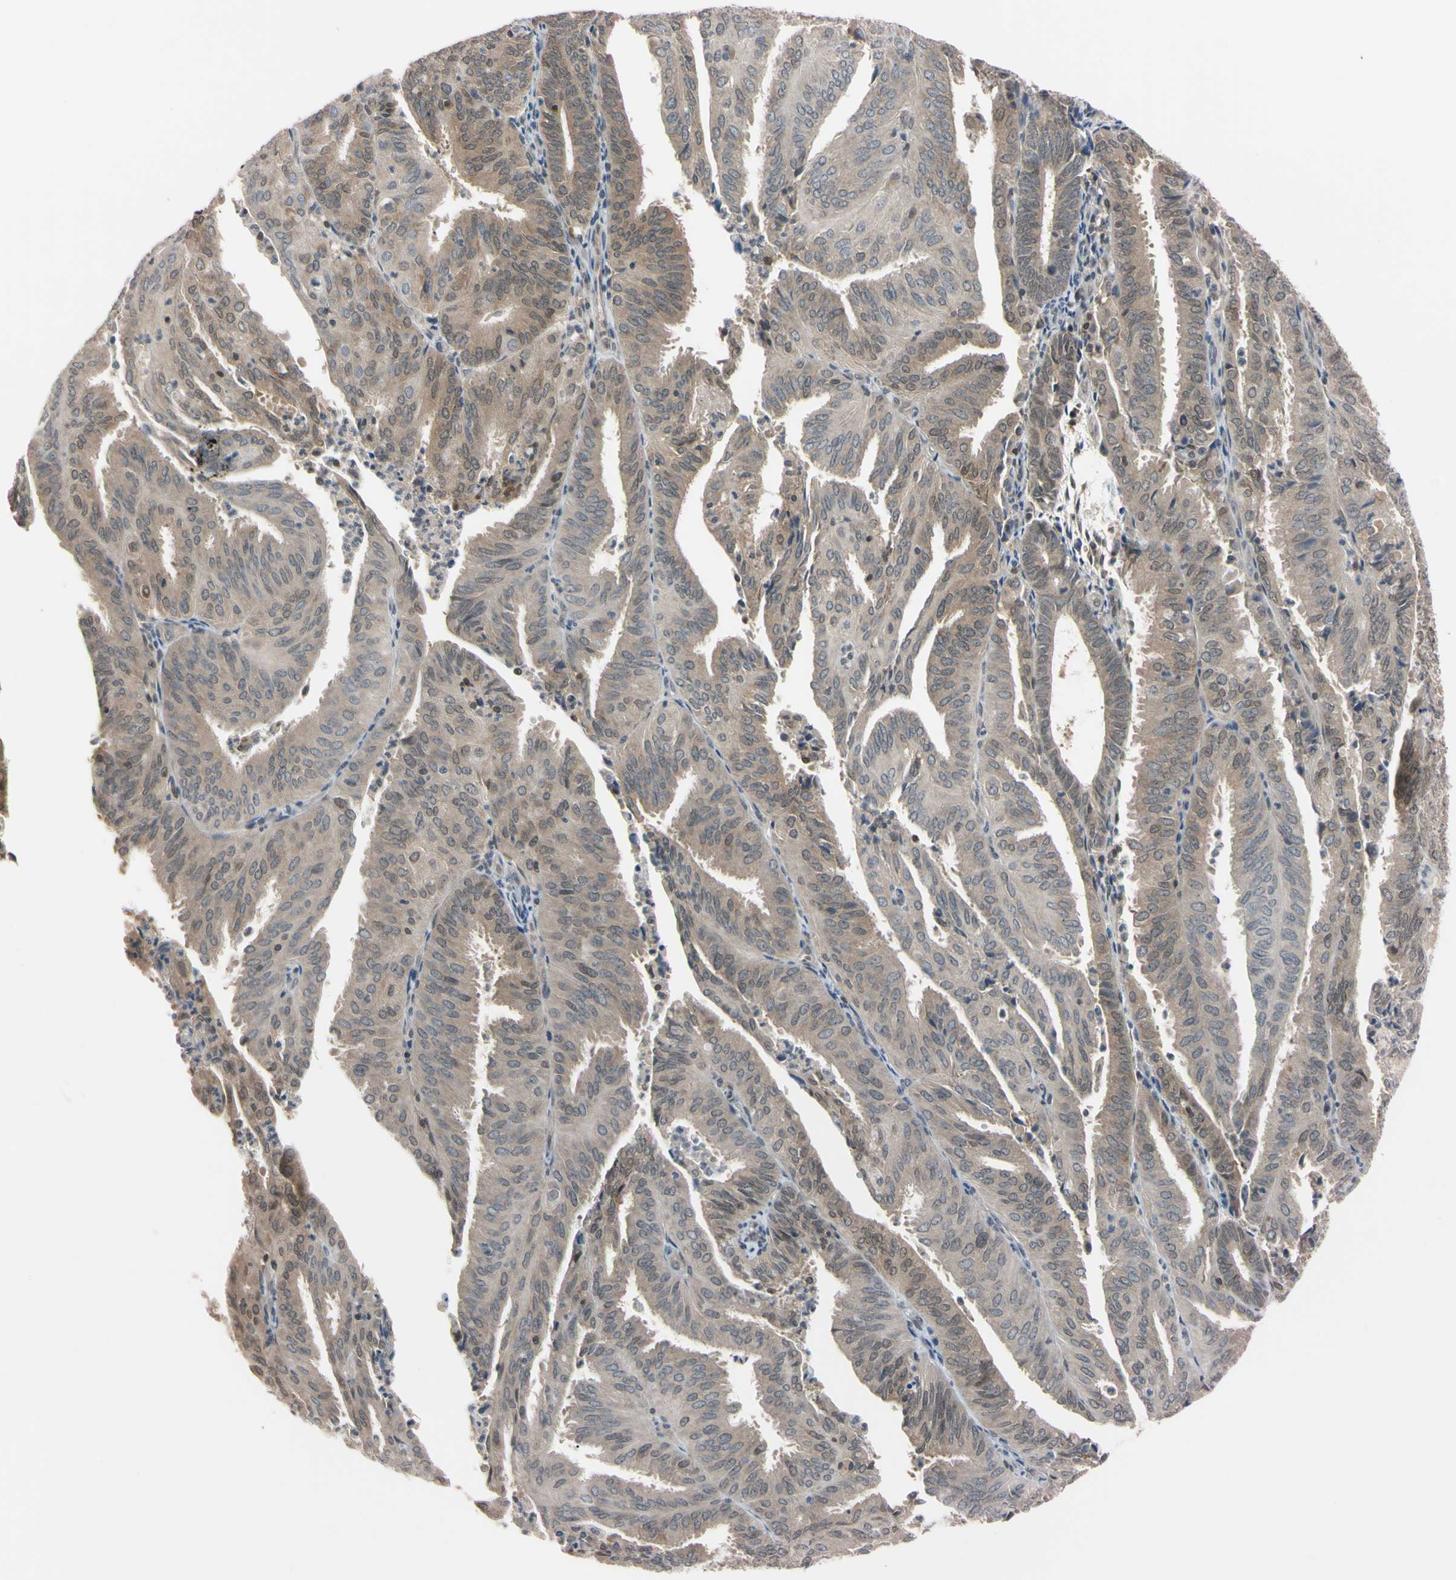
{"staining": {"intensity": "weak", "quantity": ">75%", "location": "cytoplasmic/membranous"}, "tissue": "endometrial cancer", "cell_type": "Tumor cells", "image_type": "cancer", "snomed": [{"axis": "morphology", "description": "Adenocarcinoma, NOS"}, {"axis": "topography", "description": "Uterus"}], "caption": "Immunohistochemistry of human endometrial cancer exhibits low levels of weak cytoplasmic/membranous staining in approximately >75% of tumor cells.", "gene": "UBE2I", "patient": {"sex": "female", "age": 60}}